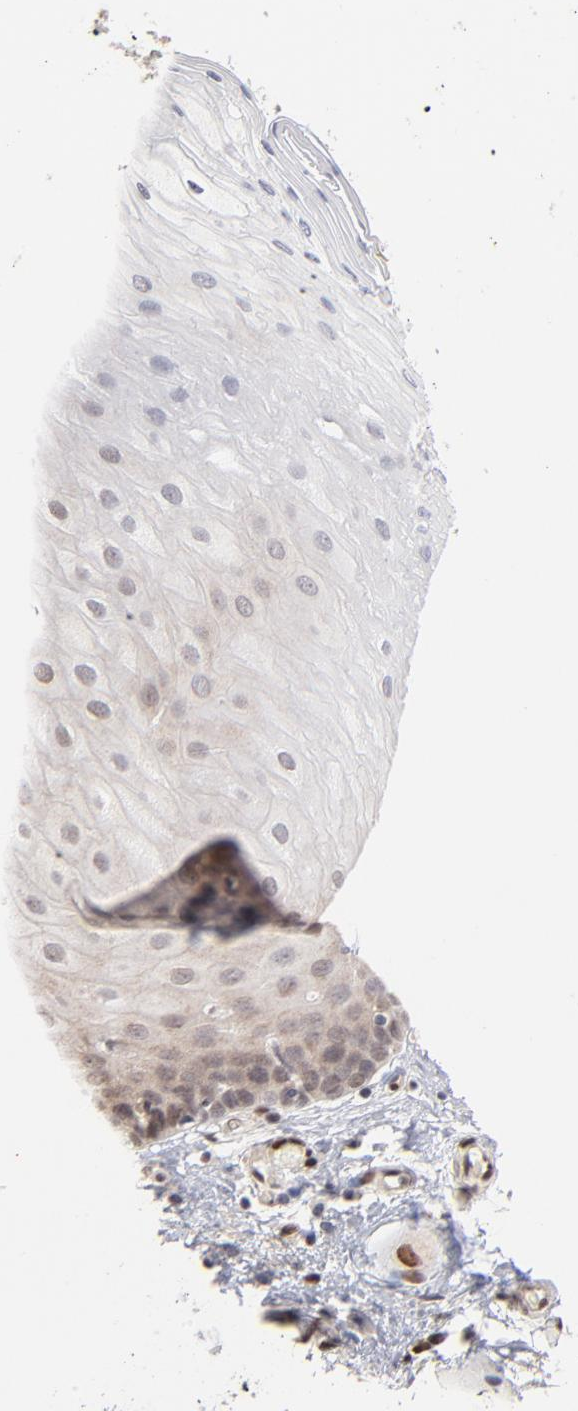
{"staining": {"intensity": "weak", "quantity": "25%-75%", "location": "nuclear"}, "tissue": "esophagus", "cell_type": "Squamous epithelial cells", "image_type": "normal", "snomed": [{"axis": "morphology", "description": "Normal tissue, NOS"}, {"axis": "topography", "description": "Esophagus"}], "caption": "Immunohistochemistry image of benign esophagus: esophagus stained using immunohistochemistry (IHC) shows low levels of weak protein expression localized specifically in the nuclear of squamous epithelial cells, appearing as a nuclear brown color.", "gene": "STAT3", "patient": {"sex": "male", "age": 69}}